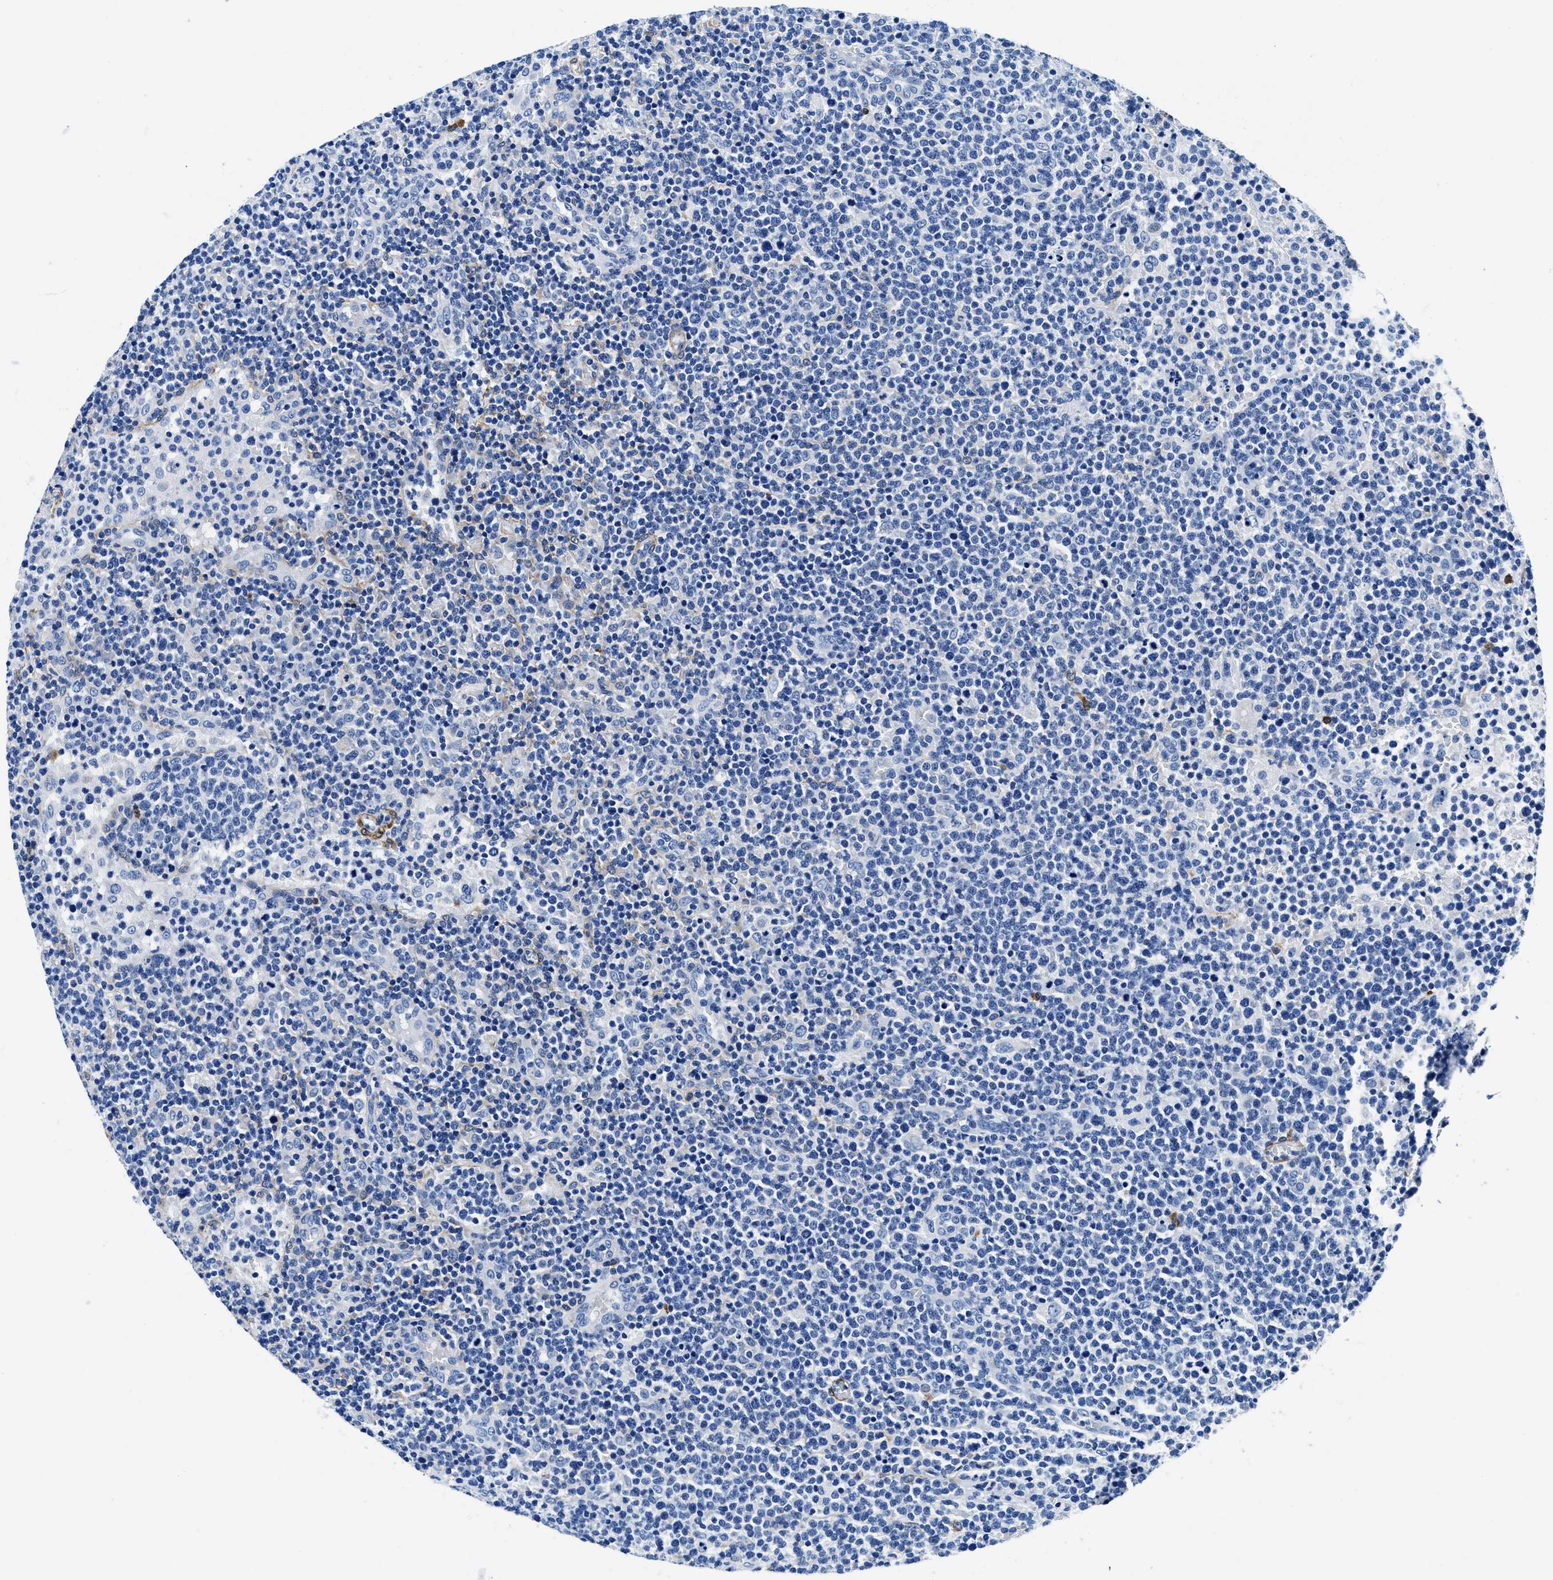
{"staining": {"intensity": "negative", "quantity": "none", "location": "none"}, "tissue": "lymphoma", "cell_type": "Tumor cells", "image_type": "cancer", "snomed": [{"axis": "morphology", "description": "Malignant lymphoma, non-Hodgkin's type, High grade"}, {"axis": "topography", "description": "Lymph node"}], "caption": "This is an immunohistochemistry (IHC) image of human high-grade malignant lymphoma, non-Hodgkin's type. There is no positivity in tumor cells.", "gene": "TEX261", "patient": {"sex": "male", "age": 61}}